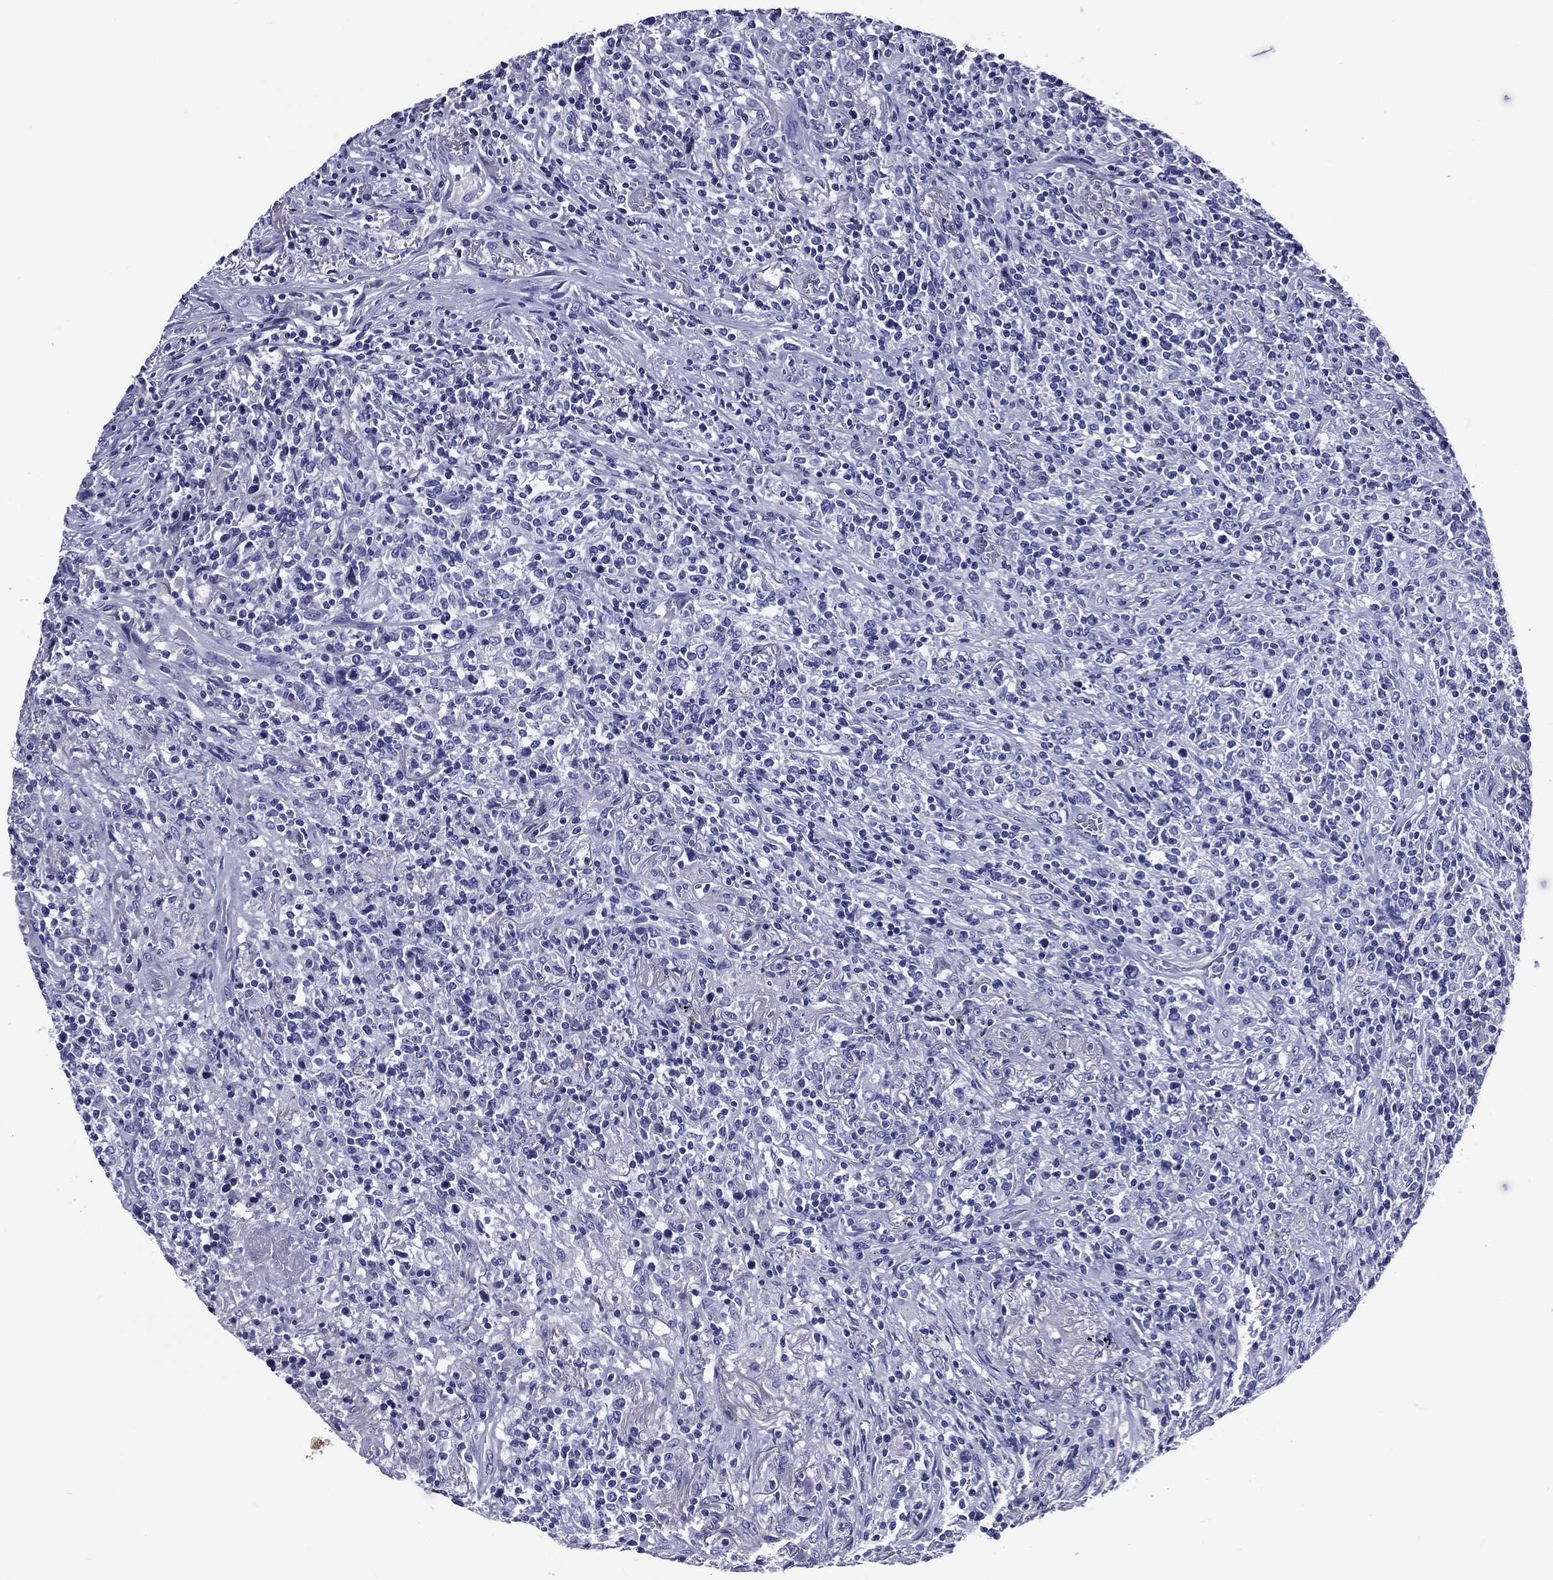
{"staining": {"intensity": "negative", "quantity": "none", "location": "none"}, "tissue": "lymphoma", "cell_type": "Tumor cells", "image_type": "cancer", "snomed": [{"axis": "morphology", "description": "Malignant lymphoma, non-Hodgkin's type, High grade"}, {"axis": "topography", "description": "Lung"}], "caption": "DAB immunohistochemical staining of human high-grade malignant lymphoma, non-Hodgkin's type displays no significant positivity in tumor cells.", "gene": "ACE2", "patient": {"sex": "male", "age": 79}}